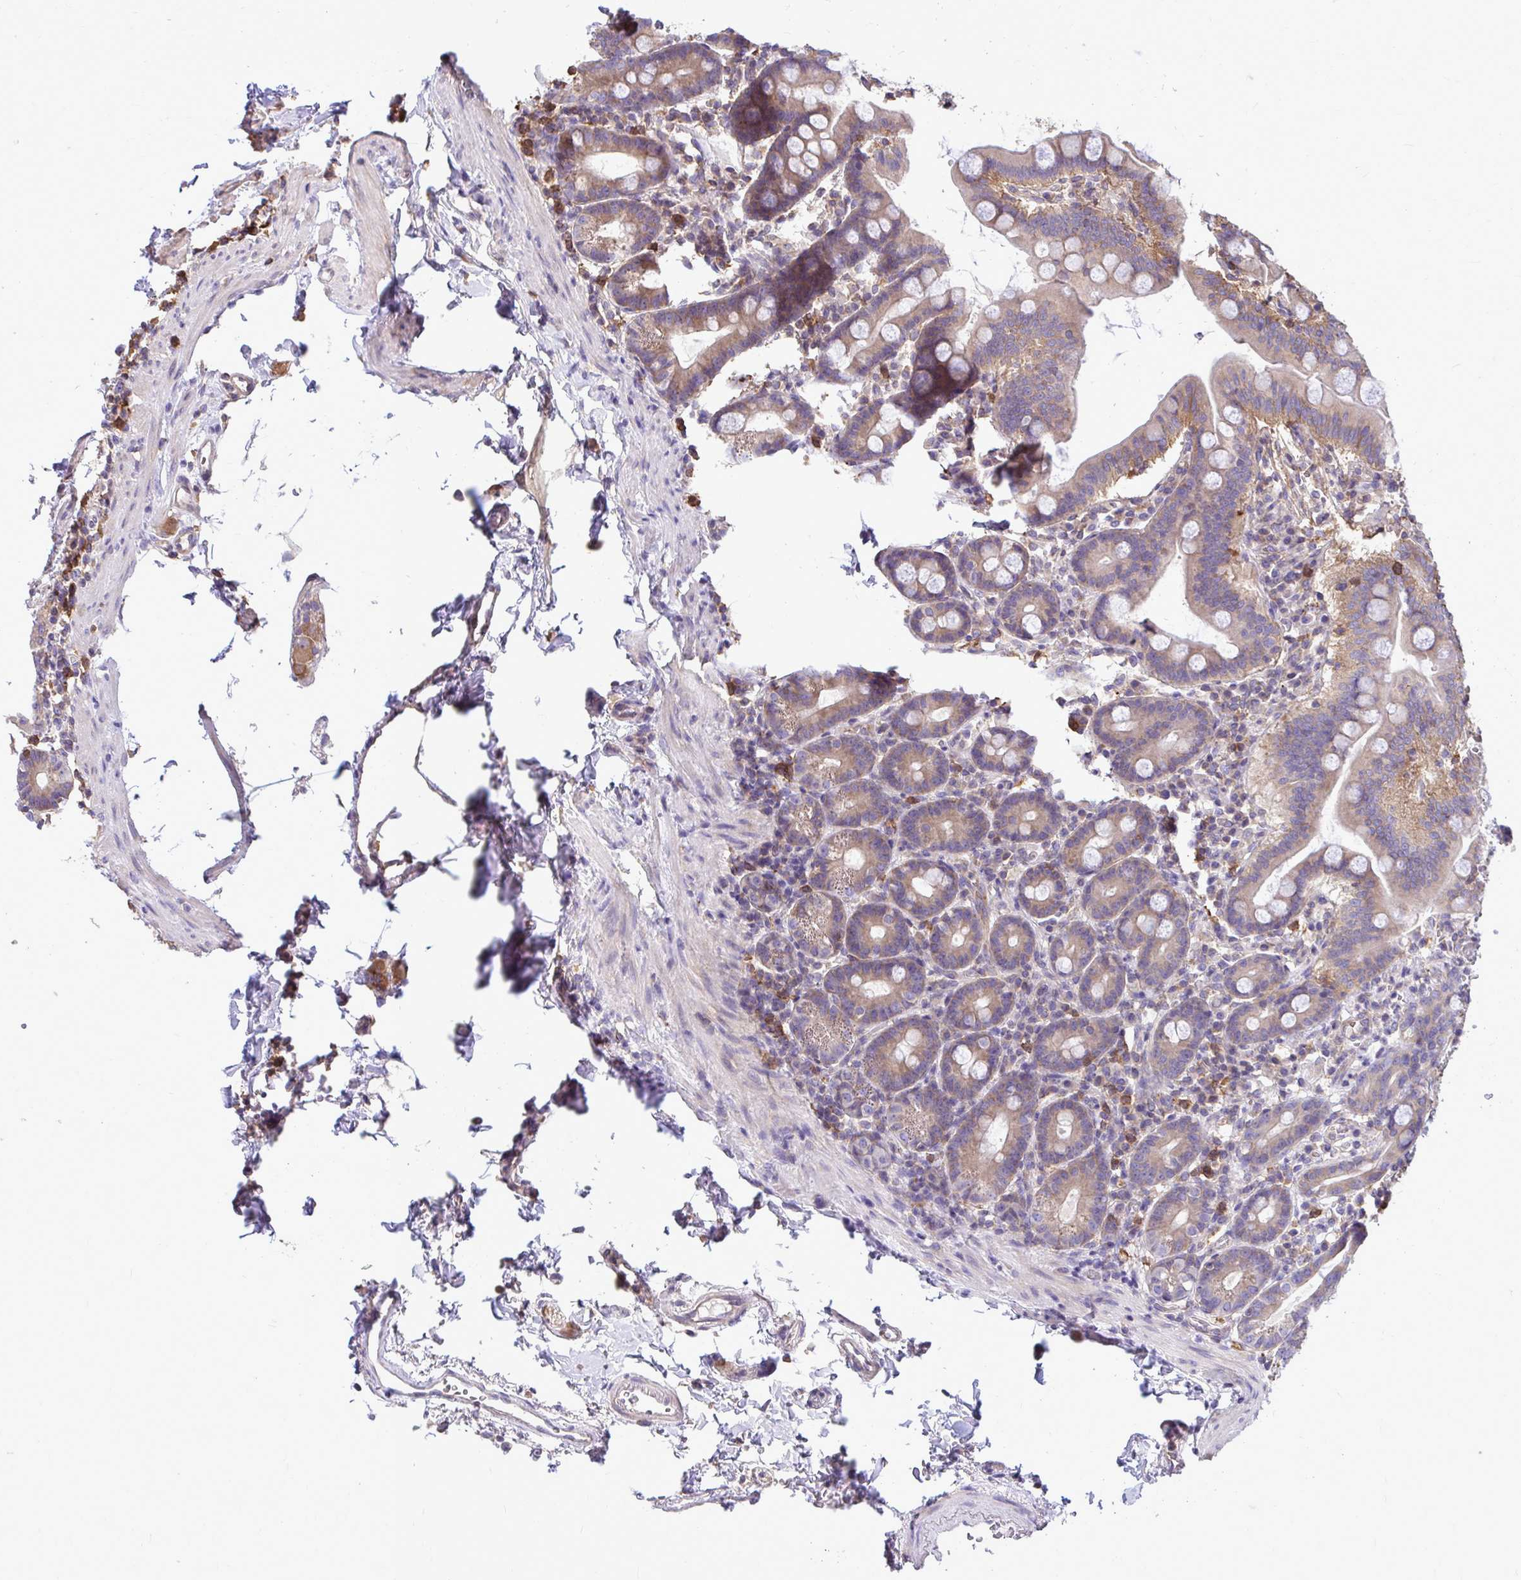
{"staining": {"intensity": "moderate", "quantity": ">75%", "location": "cytoplasmic/membranous"}, "tissue": "duodenum", "cell_type": "Glandular cells", "image_type": "normal", "snomed": [{"axis": "morphology", "description": "Normal tissue, NOS"}, {"axis": "topography", "description": "Pancreas"}, {"axis": "topography", "description": "Duodenum"}], "caption": "Protein analysis of unremarkable duodenum demonstrates moderate cytoplasmic/membranous positivity in about >75% of glandular cells. Immunohistochemistry (ihc) stains the protein of interest in brown and the nuclei are stained blue.", "gene": "FMR1", "patient": {"sex": "male", "age": 59}}